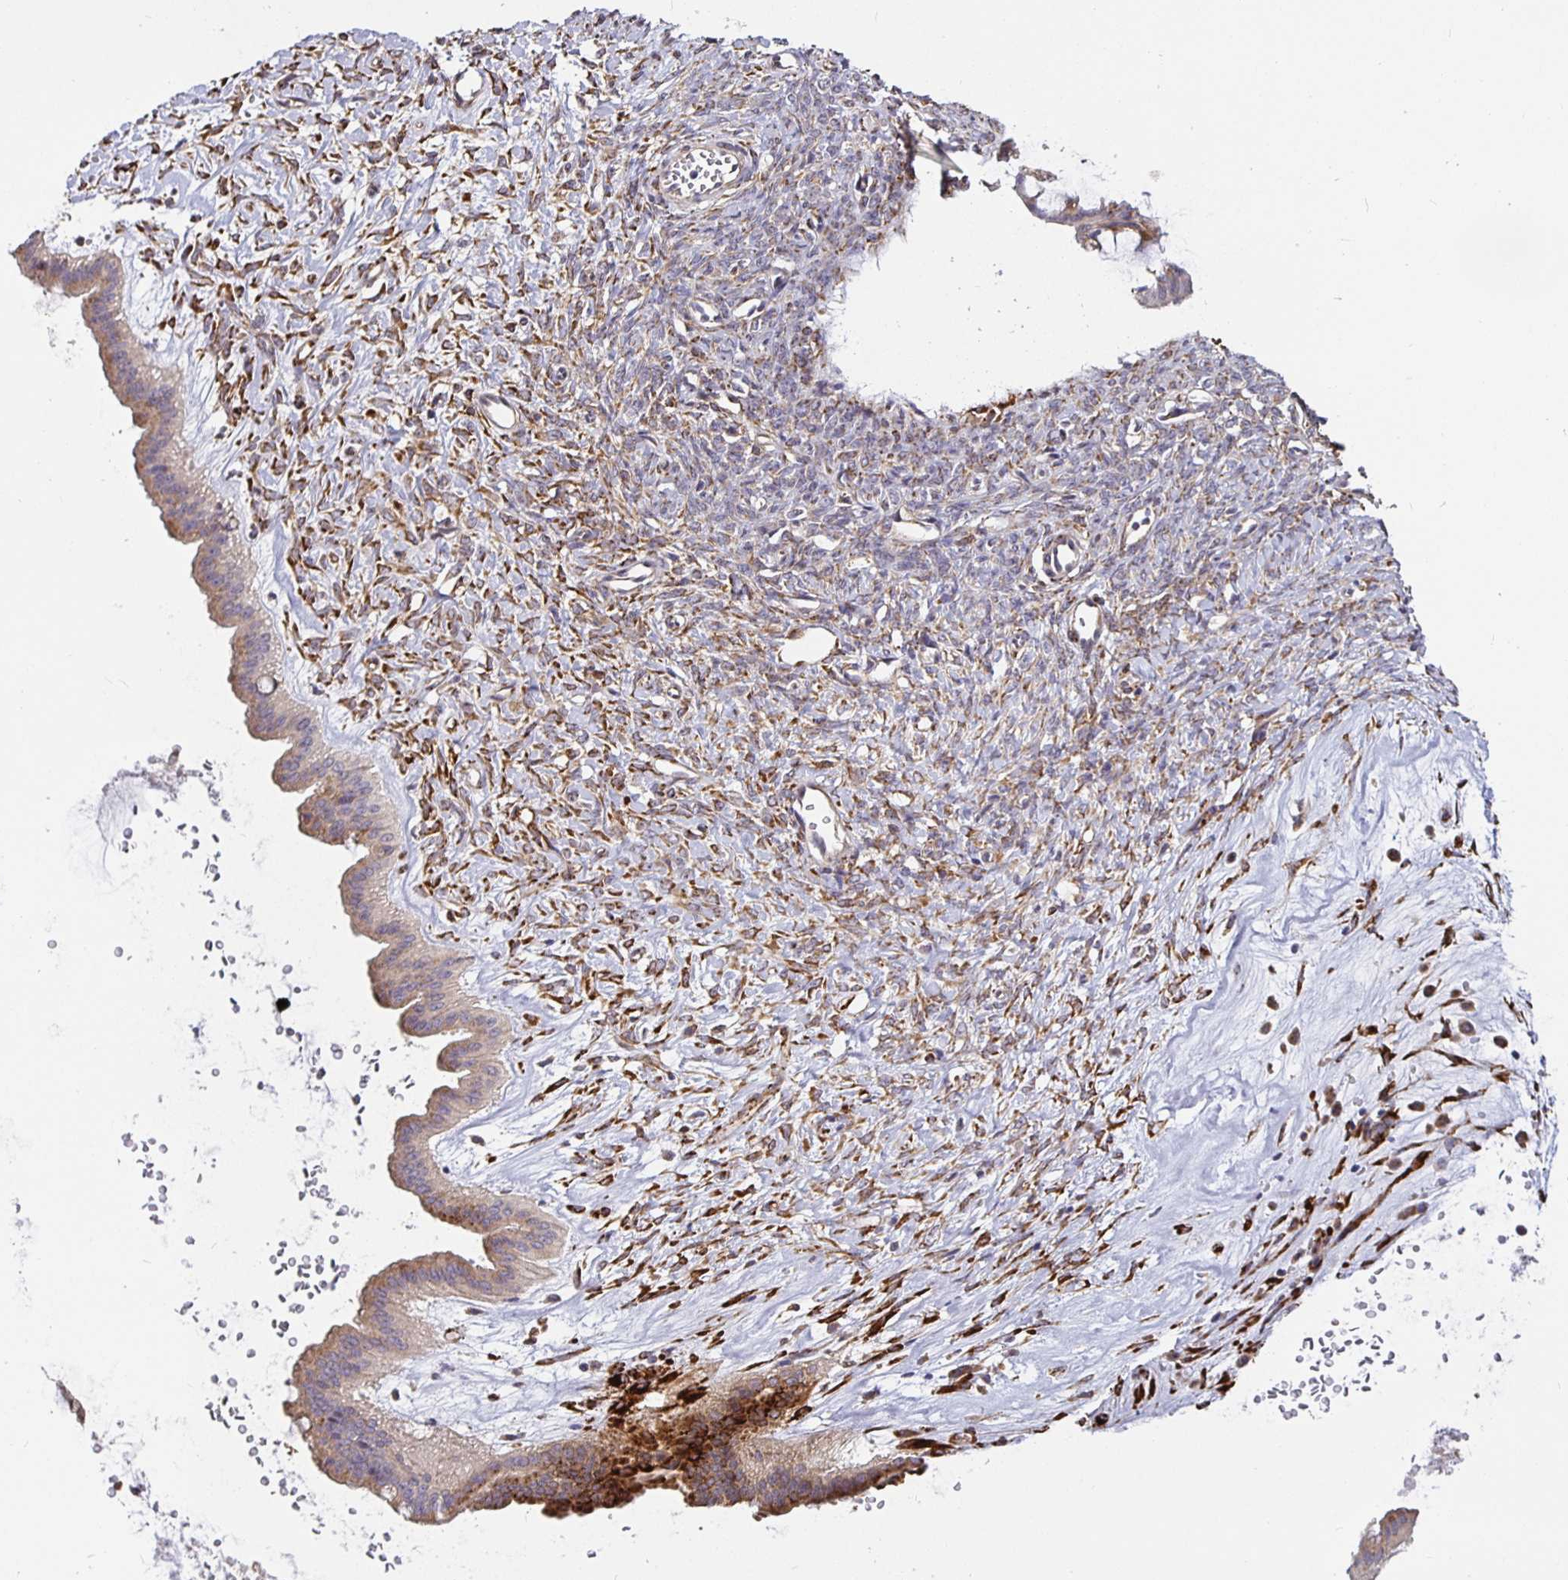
{"staining": {"intensity": "moderate", "quantity": "25%-75%", "location": "cytoplasmic/membranous"}, "tissue": "ovarian cancer", "cell_type": "Tumor cells", "image_type": "cancer", "snomed": [{"axis": "morphology", "description": "Cystadenocarcinoma, mucinous, NOS"}, {"axis": "topography", "description": "Ovary"}], "caption": "A high-resolution micrograph shows IHC staining of ovarian cancer, which reveals moderate cytoplasmic/membranous staining in about 25%-75% of tumor cells.", "gene": "P4HA2", "patient": {"sex": "female", "age": 73}}